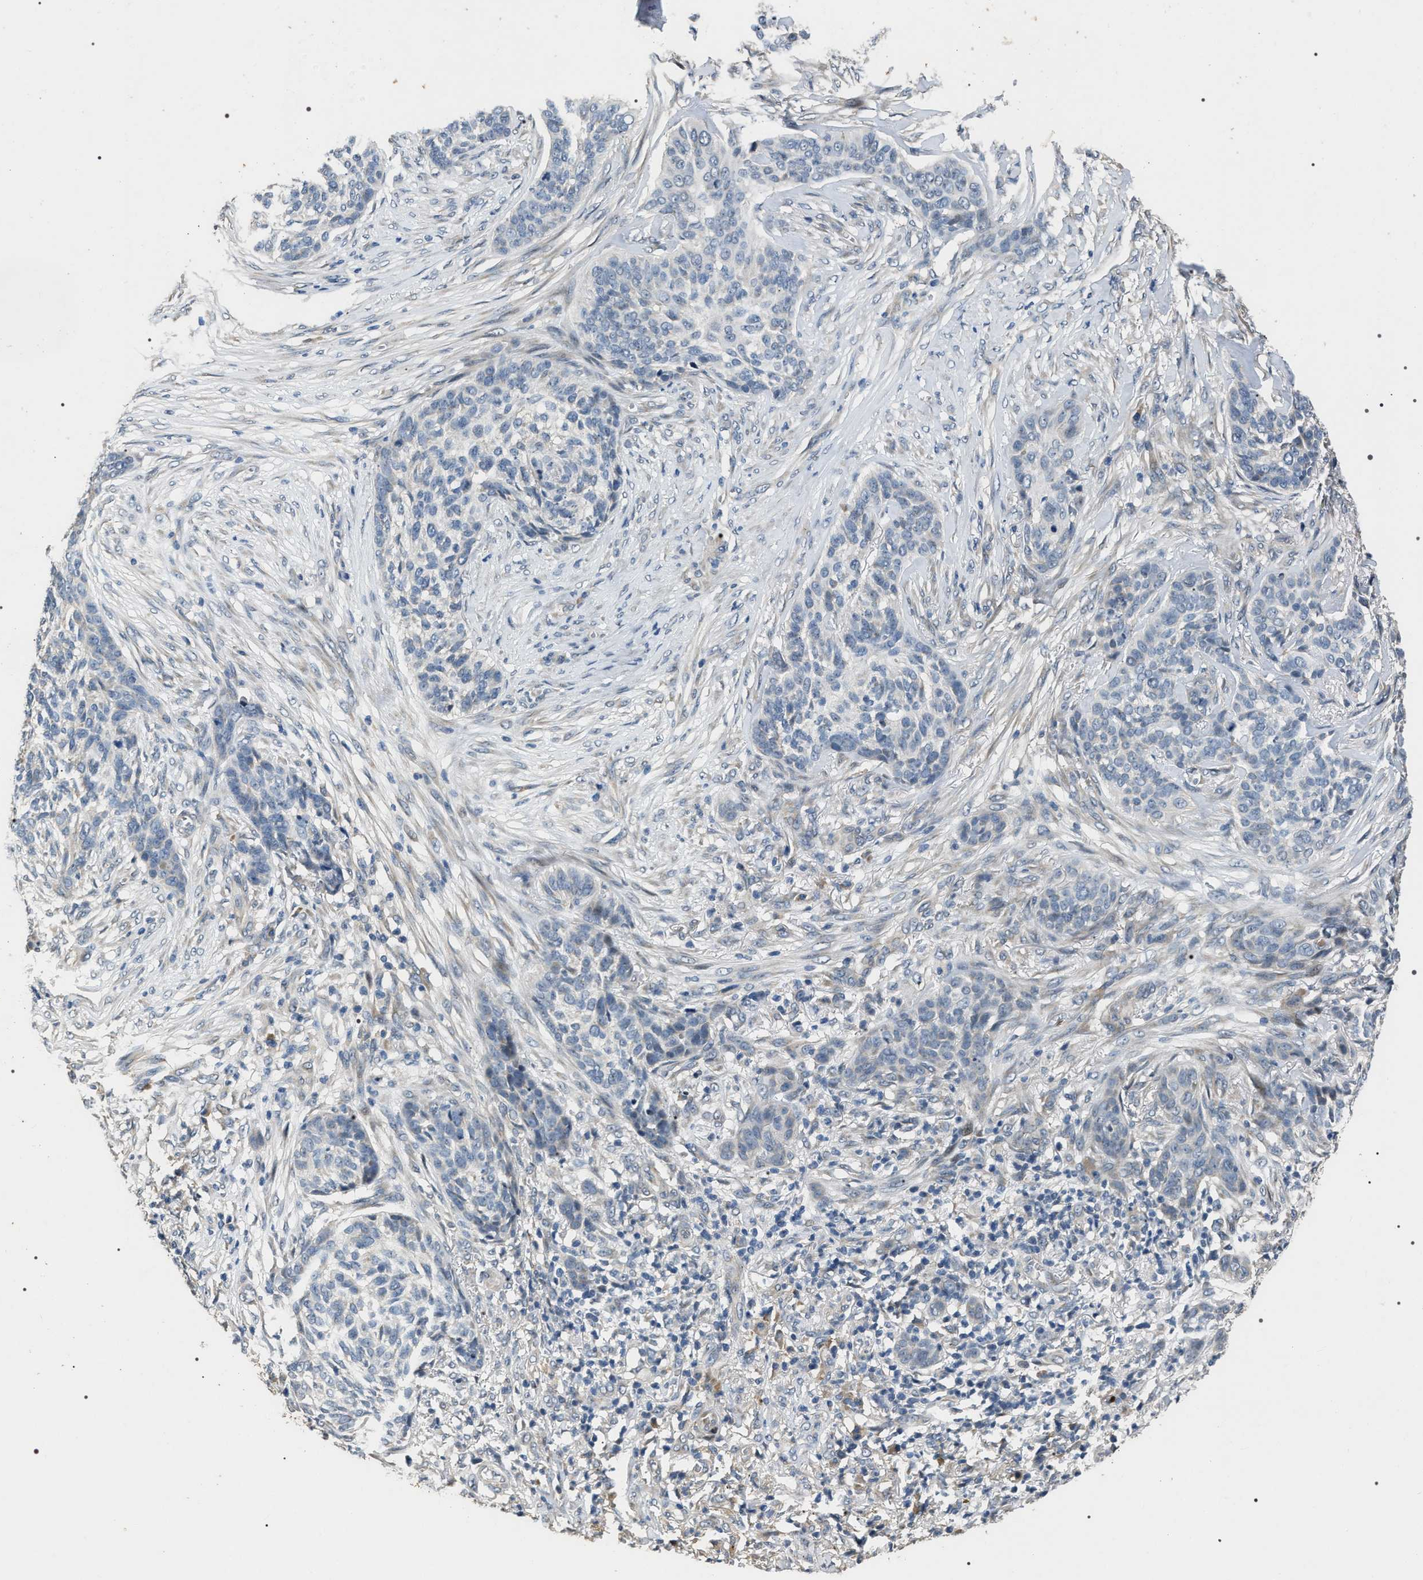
{"staining": {"intensity": "negative", "quantity": "none", "location": "none"}, "tissue": "skin cancer", "cell_type": "Tumor cells", "image_type": "cancer", "snomed": [{"axis": "morphology", "description": "Basal cell carcinoma"}, {"axis": "topography", "description": "Skin"}], "caption": "The image demonstrates no significant positivity in tumor cells of skin cancer (basal cell carcinoma).", "gene": "IFT81", "patient": {"sex": "male", "age": 85}}